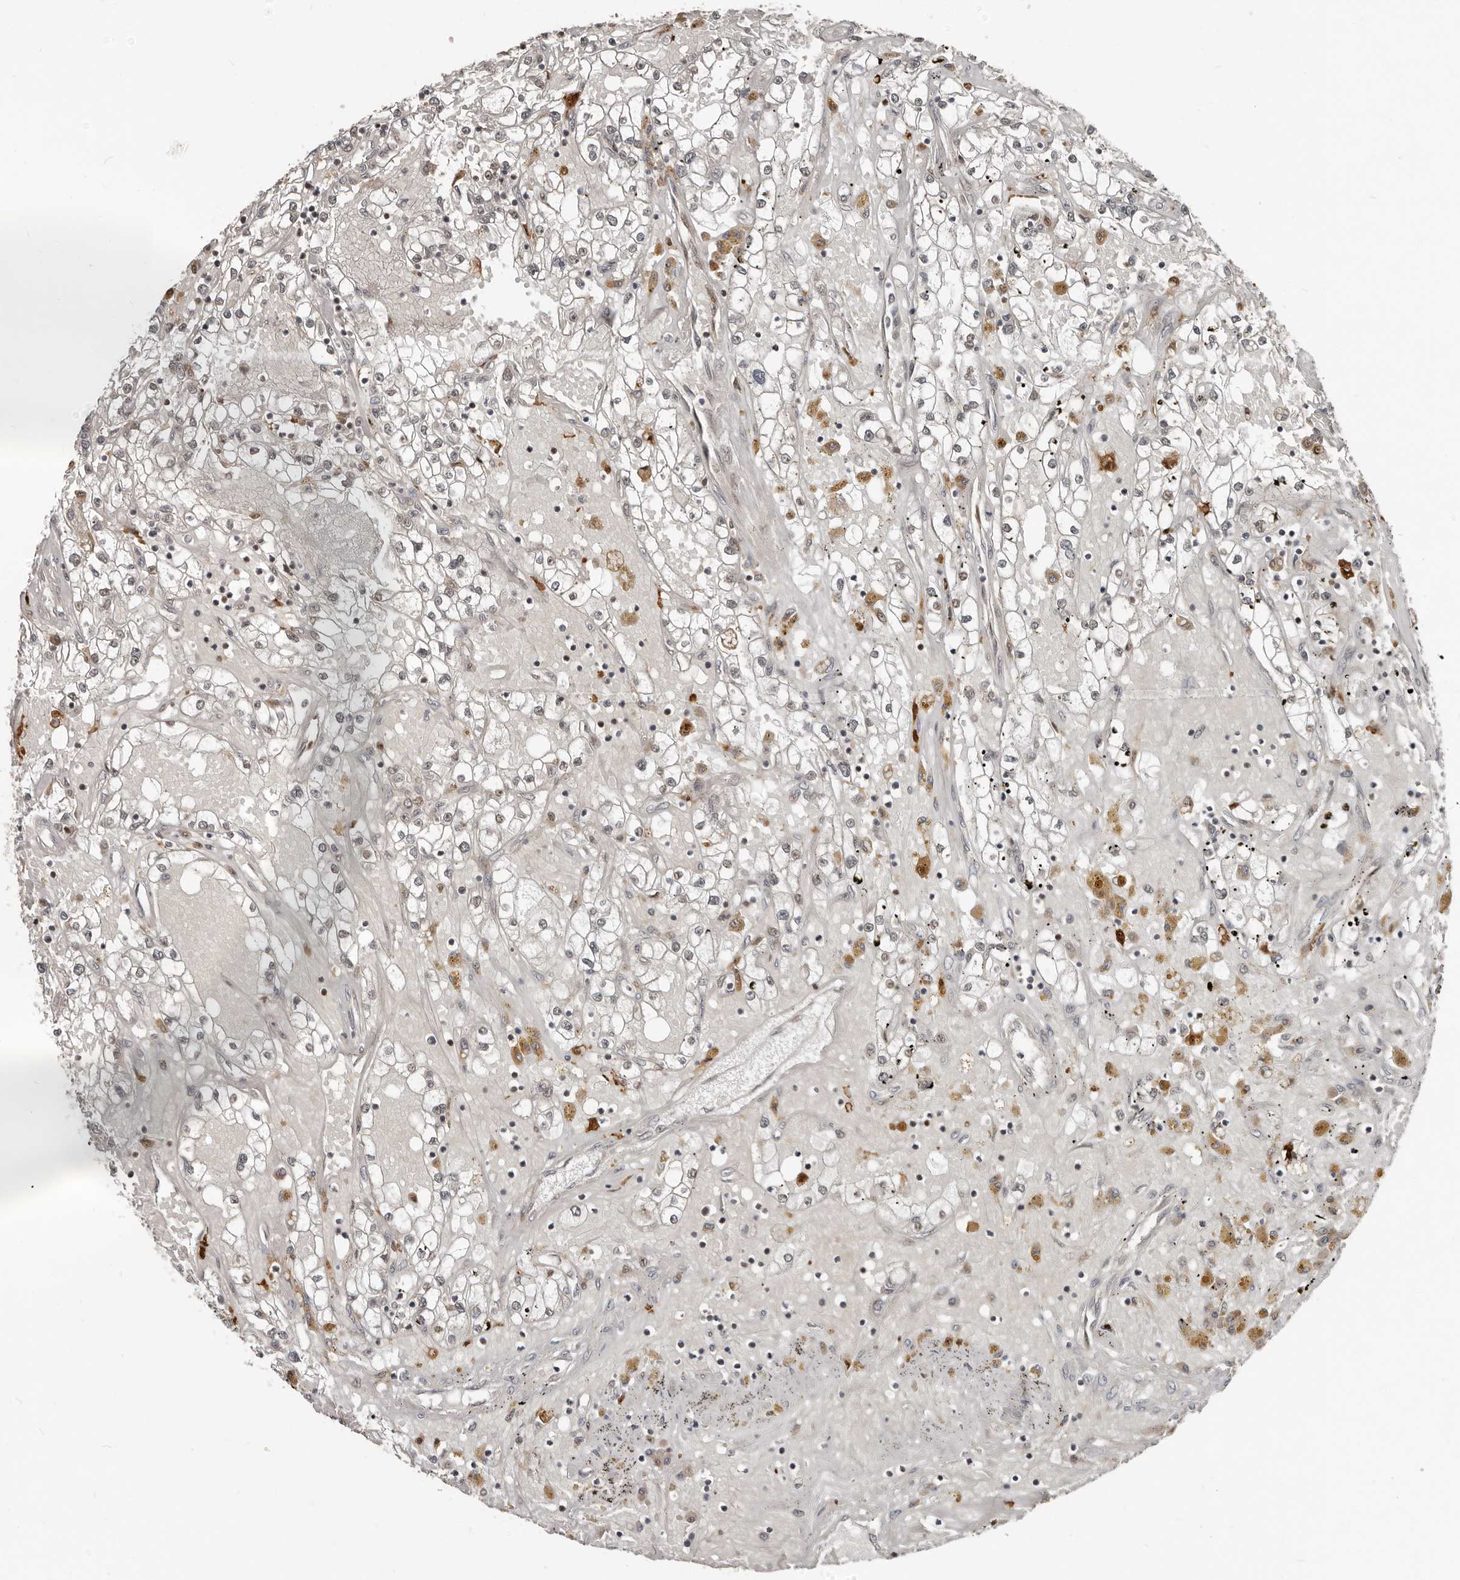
{"staining": {"intensity": "negative", "quantity": "none", "location": "none"}, "tissue": "renal cancer", "cell_type": "Tumor cells", "image_type": "cancer", "snomed": [{"axis": "morphology", "description": "Adenocarcinoma, NOS"}, {"axis": "topography", "description": "Kidney"}], "caption": "Adenocarcinoma (renal) was stained to show a protein in brown. There is no significant expression in tumor cells. The staining was performed using DAB (3,3'-diaminobenzidine) to visualize the protein expression in brown, while the nuclei were stained in blue with hematoxylin (Magnification: 20x).", "gene": "APOL6", "patient": {"sex": "male", "age": 56}}